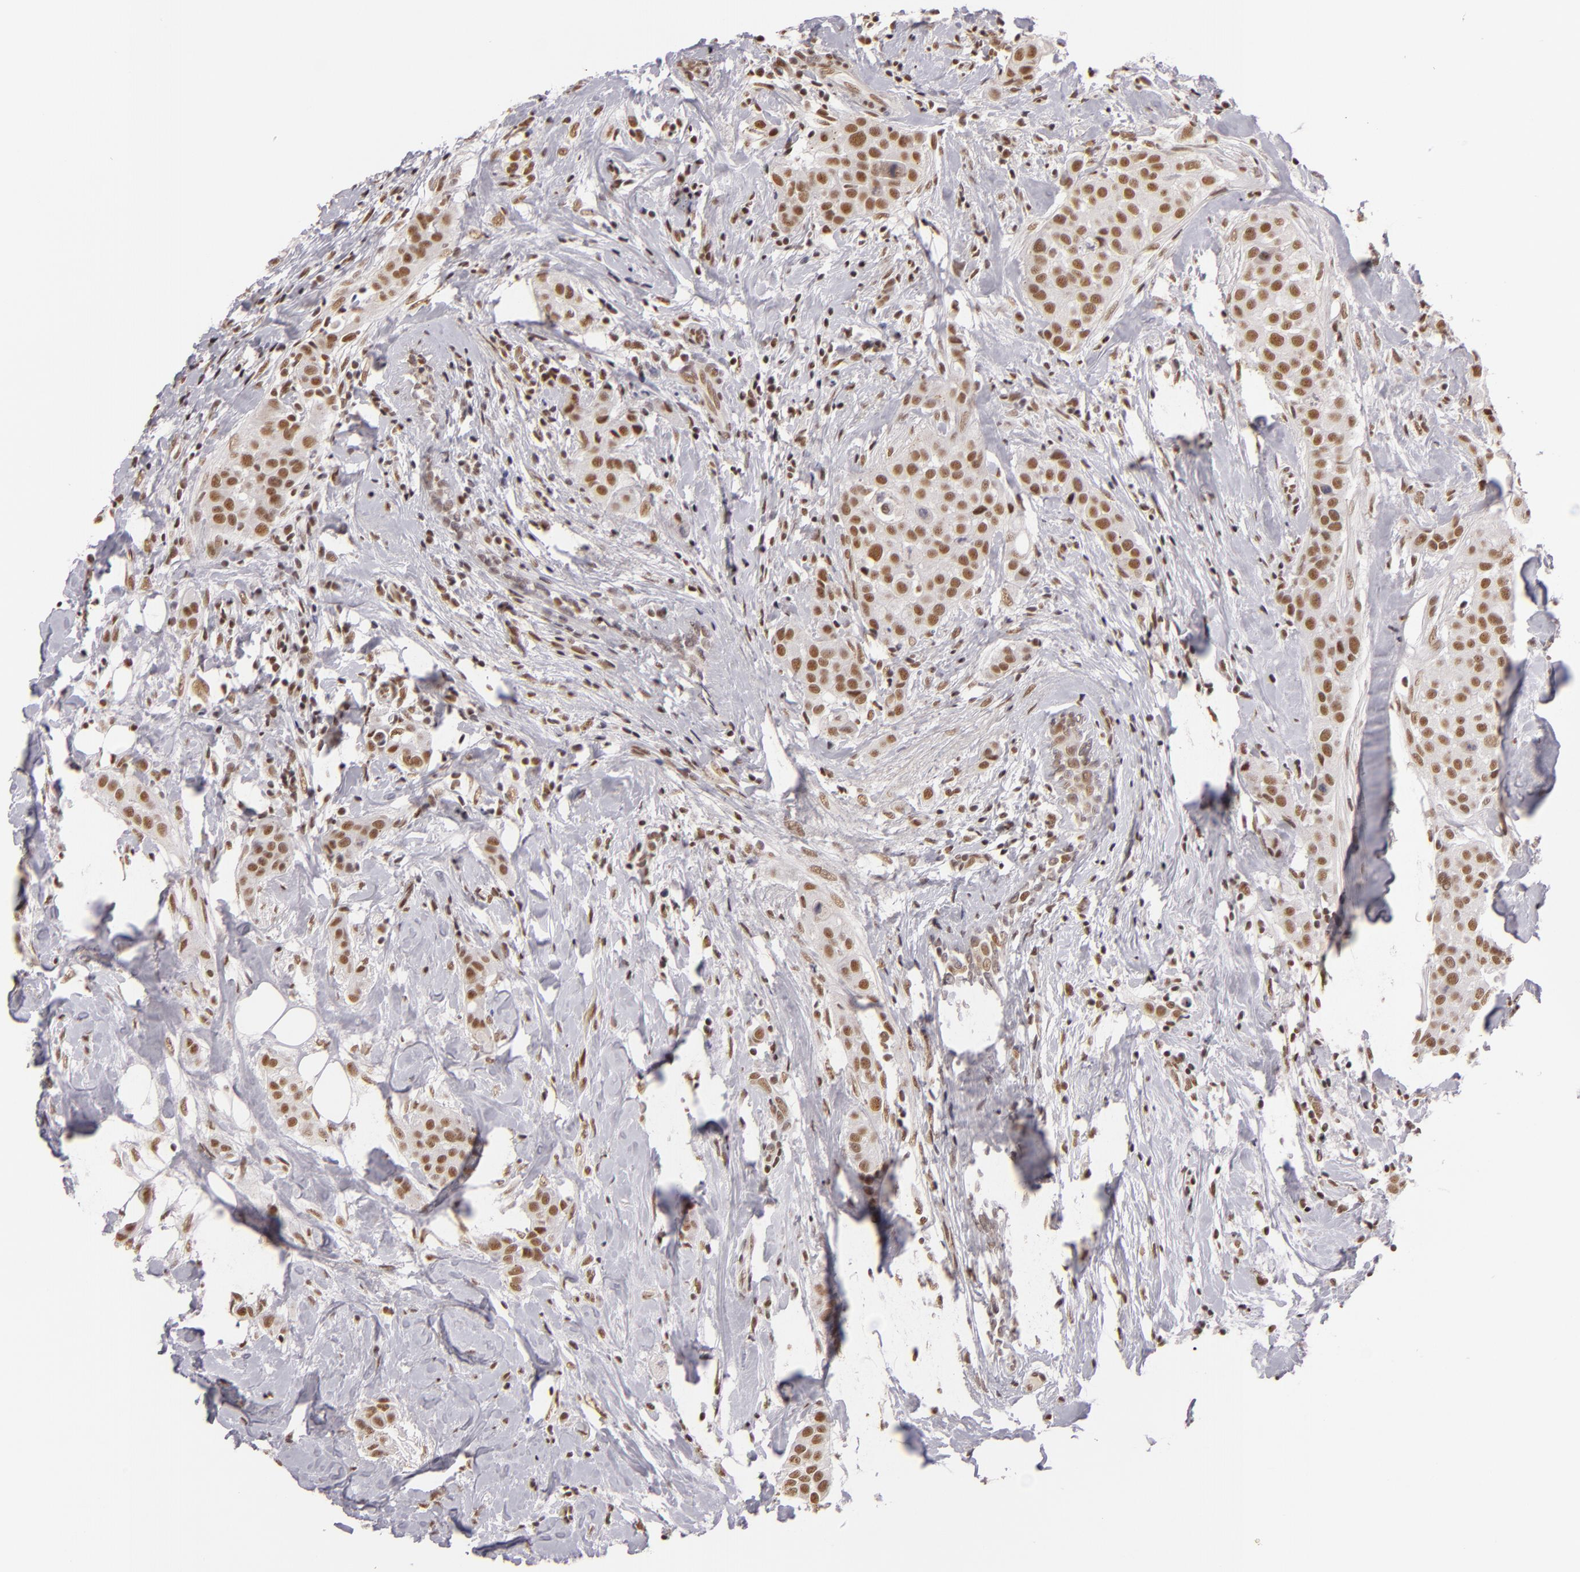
{"staining": {"intensity": "moderate", "quantity": ">75%", "location": "nuclear"}, "tissue": "breast cancer", "cell_type": "Tumor cells", "image_type": "cancer", "snomed": [{"axis": "morphology", "description": "Duct carcinoma"}, {"axis": "topography", "description": "Breast"}], "caption": "Protein staining displays moderate nuclear expression in about >75% of tumor cells in breast intraductal carcinoma. The staining was performed using DAB (3,3'-diaminobenzidine) to visualize the protein expression in brown, while the nuclei were stained in blue with hematoxylin (Magnification: 20x).", "gene": "INTS6", "patient": {"sex": "female", "age": 45}}